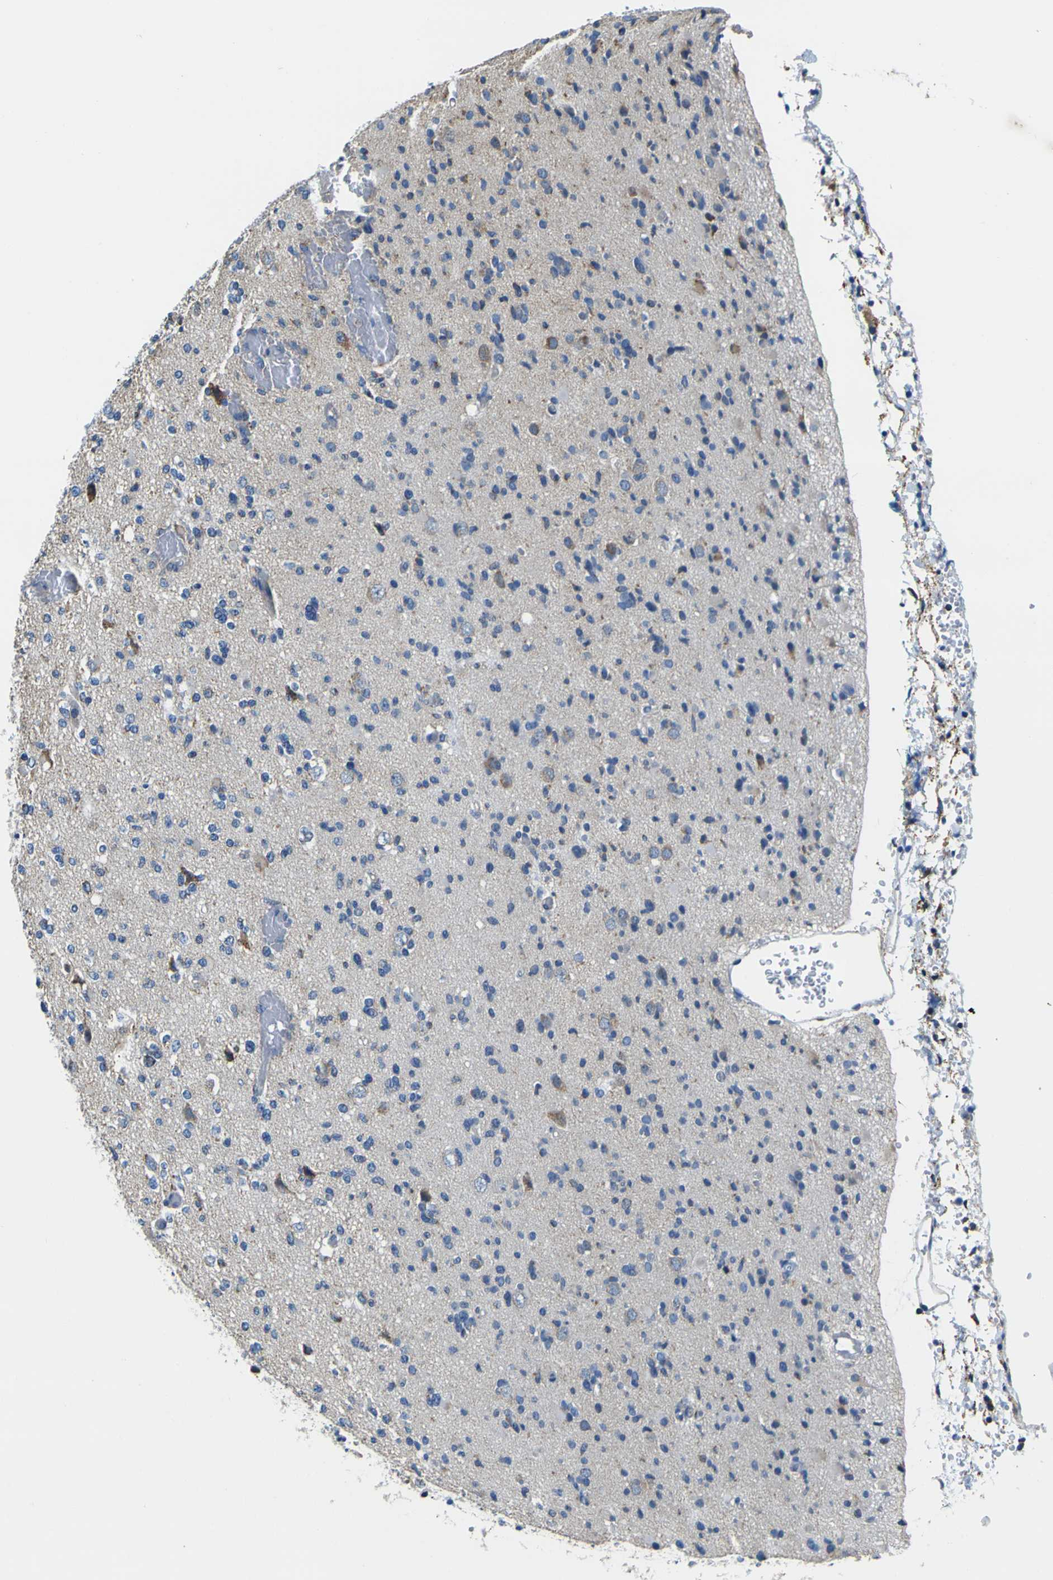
{"staining": {"intensity": "weak", "quantity": "<25%", "location": "cytoplasmic/membranous"}, "tissue": "glioma", "cell_type": "Tumor cells", "image_type": "cancer", "snomed": [{"axis": "morphology", "description": "Glioma, malignant, Low grade"}, {"axis": "topography", "description": "Brain"}], "caption": "A histopathology image of human glioma is negative for staining in tumor cells.", "gene": "LRP4", "patient": {"sex": "female", "age": 22}}